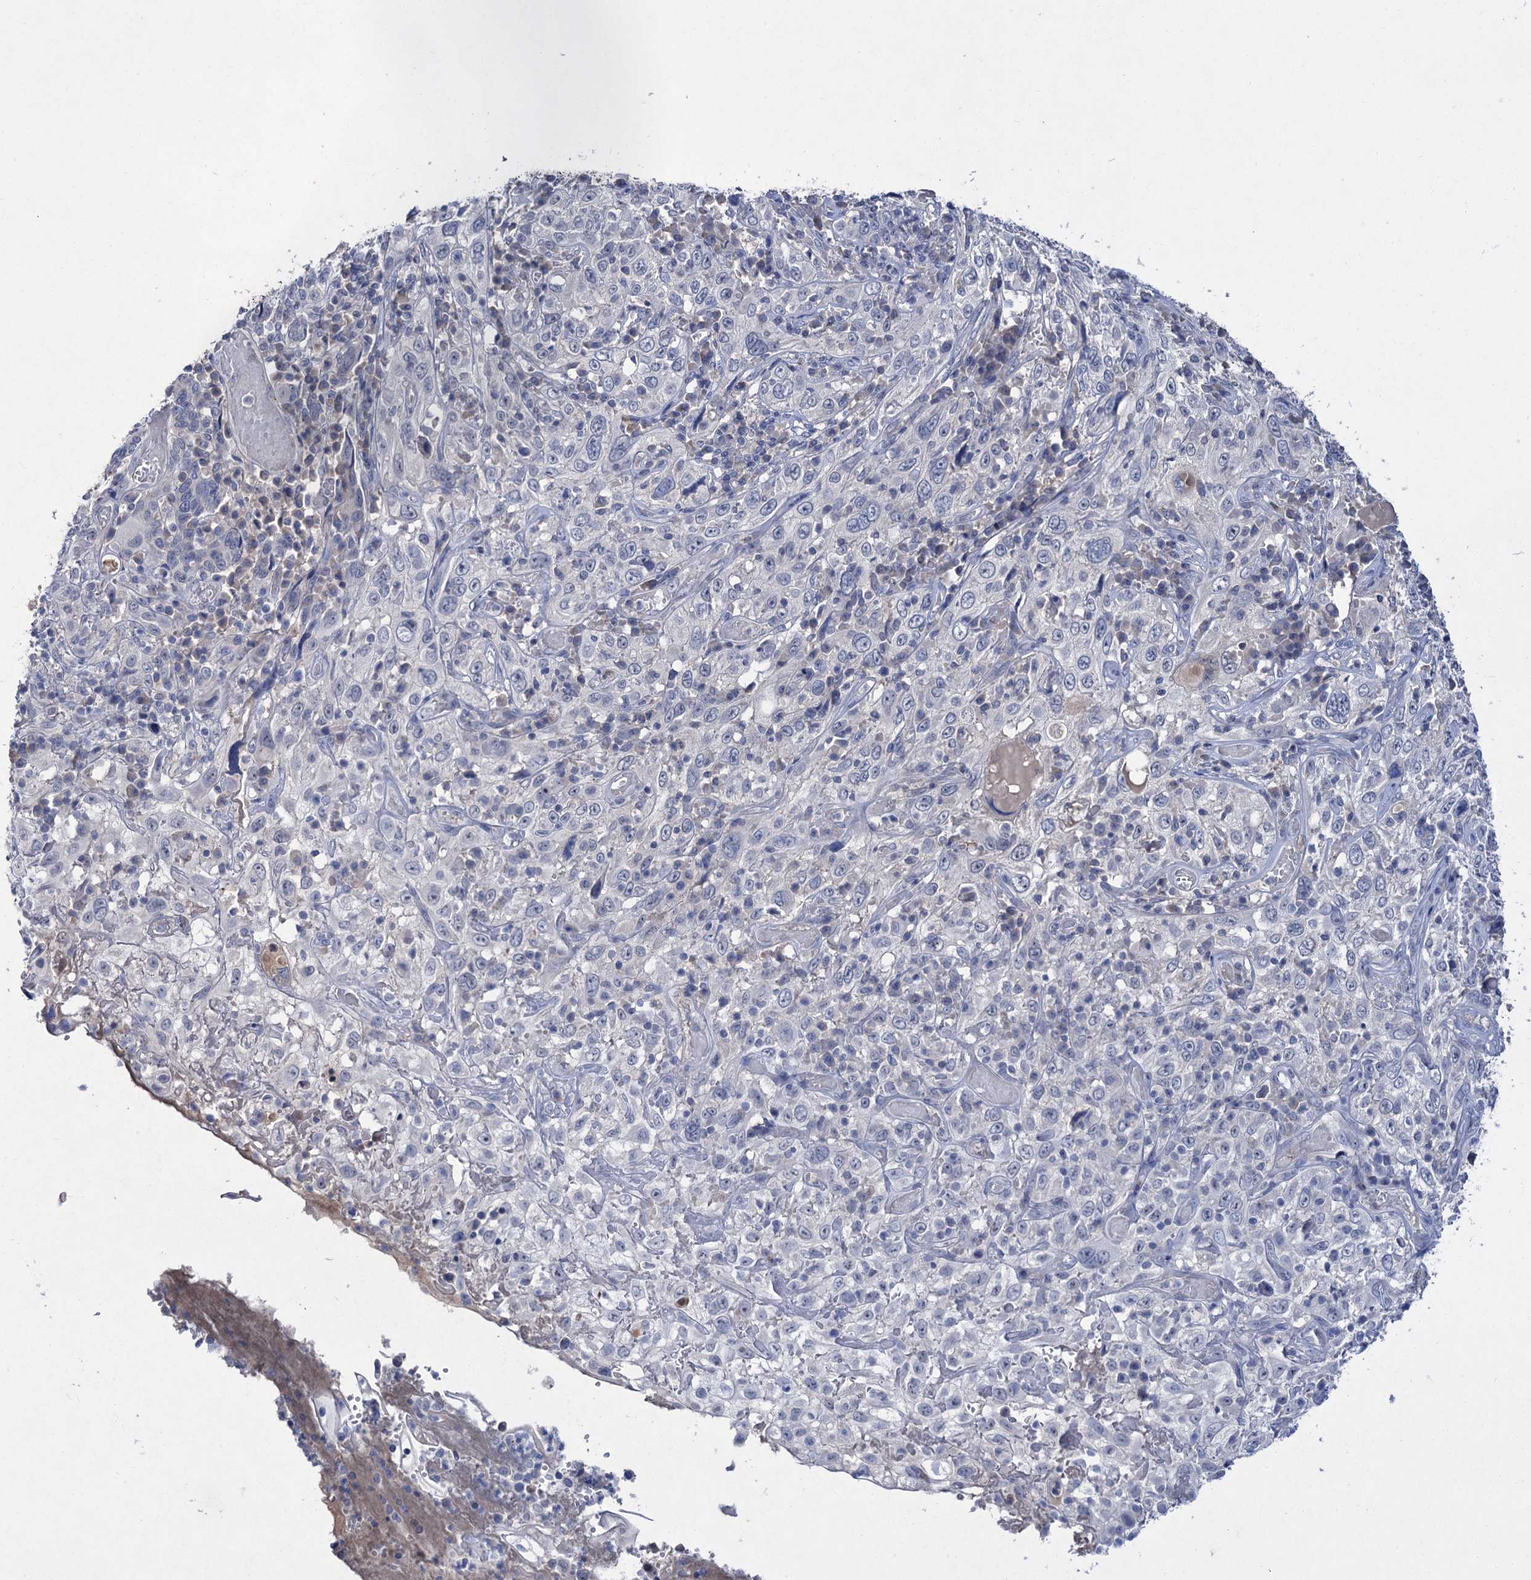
{"staining": {"intensity": "negative", "quantity": "none", "location": "none"}, "tissue": "cervical cancer", "cell_type": "Tumor cells", "image_type": "cancer", "snomed": [{"axis": "morphology", "description": "Squamous cell carcinoma, NOS"}, {"axis": "topography", "description": "Cervix"}], "caption": "Immunohistochemistry (IHC) micrograph of neoplastic tissue: cervical squamous cell carcinoma stained with DAB (3,3'-diaminobenzidine) demonstrates no significant protein positivity in tumor cells. The staining is performed using DAB brown chromogen with nuclei counter-stained in using hematoxylin.", "gene": "ATP4A", "patient": {"sex": "female", "age": 46}}